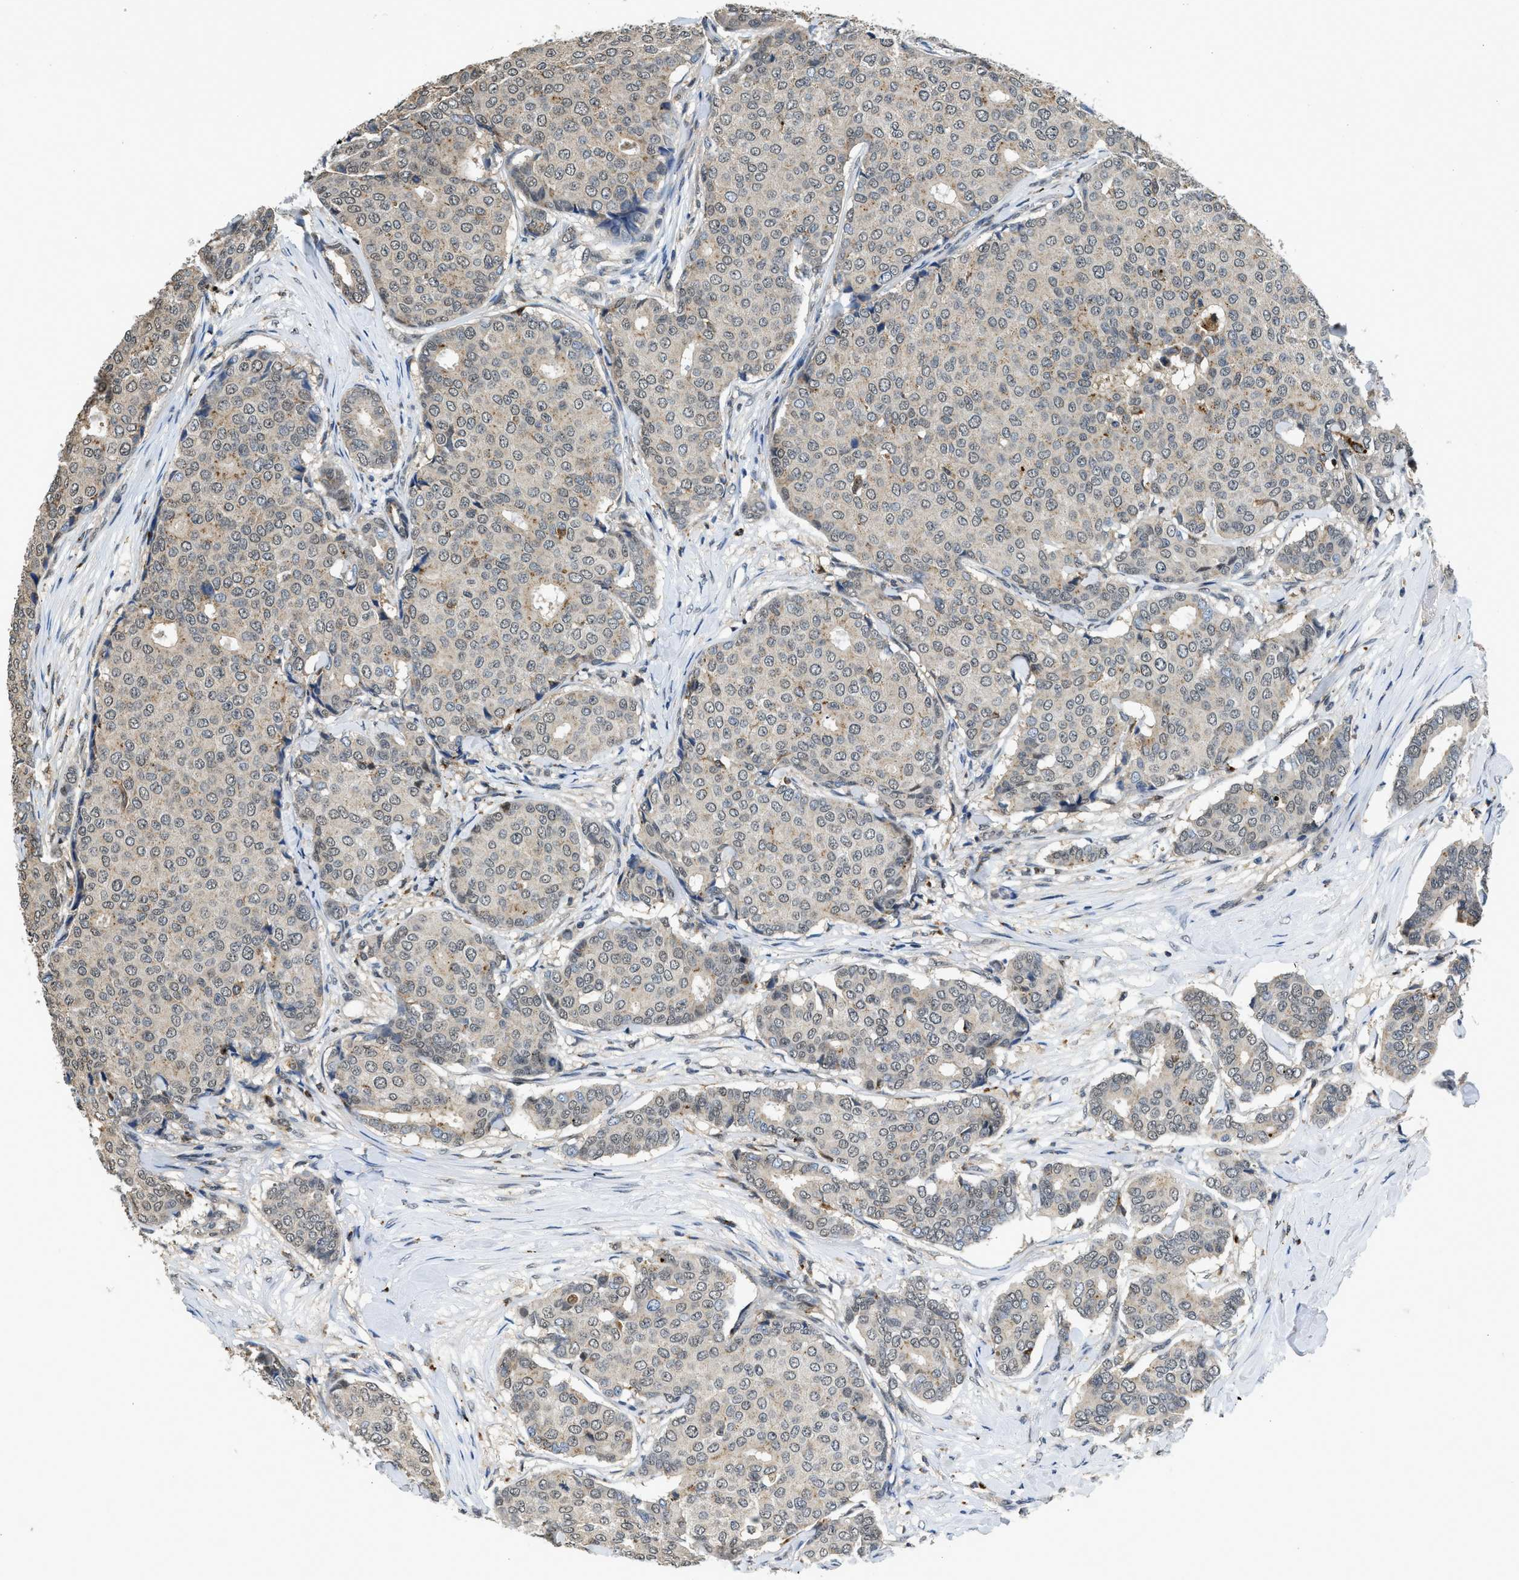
{"staining": {"intensity": "negative", "quantity": "none", "location": "none"}, "tissue": "breast cancer", "cell_type": "Tumor cells", "image_type": "cancer", "snomed": [{"axis": "morphology", "description": "Duct carcinoma"}, {"axis": "topography", "description": "Breast"}], "caption": "Protein analysis of breast cancer (intraductal carcinoma) demonstrates no significant staining in tumor cells.", "gene": "SLC15A4", "patient": {"sex": "female", "age": 75}}